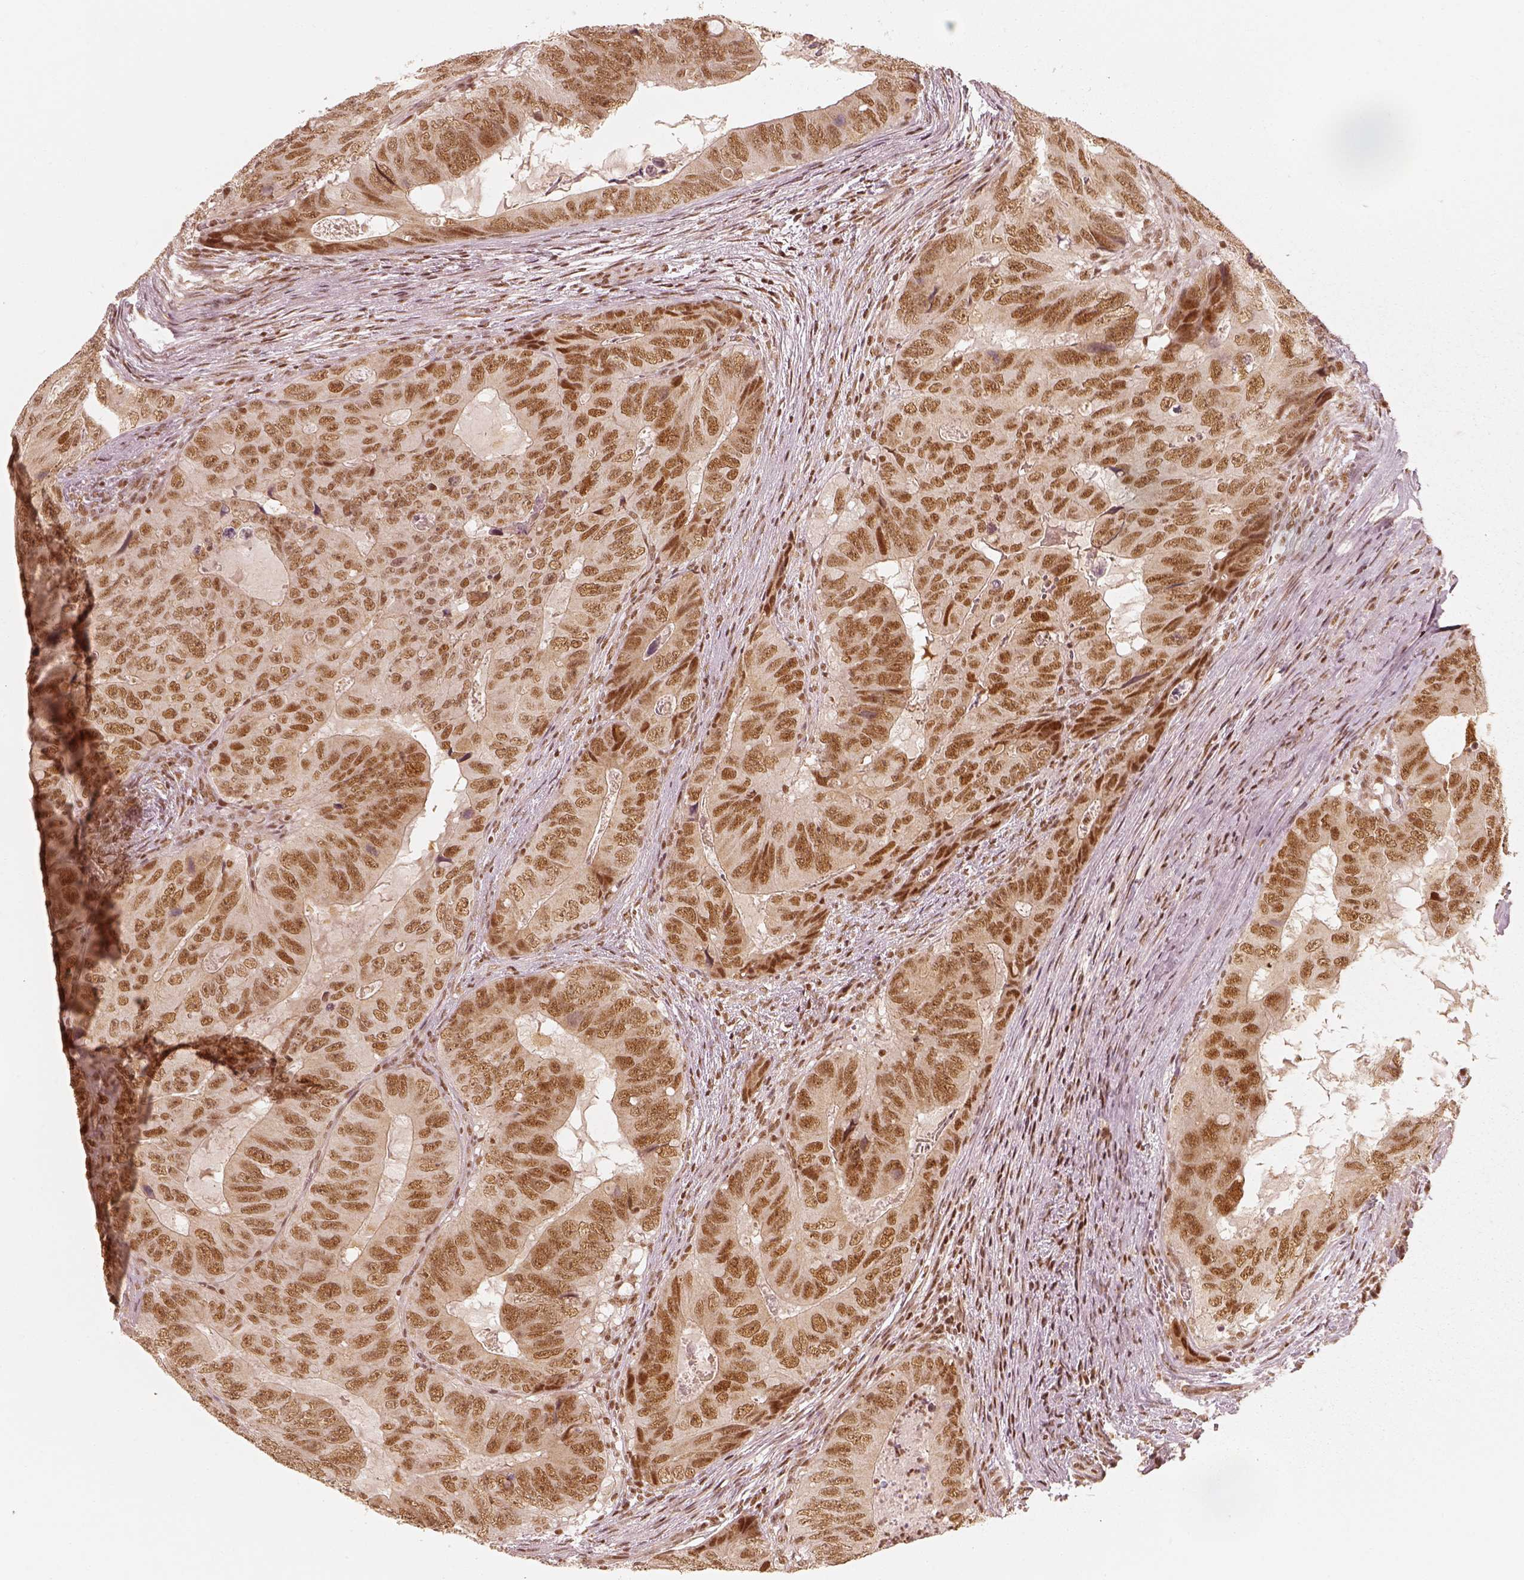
{"staining": {"intensity": "moderate", "quantity": ">75%", "location": "nuclear"}, "tissue": "colorectal cancer", "cell_type": "Tumor cells", "image_type": "cancer", "snomed": [{"axis": "morphology", "description": "Adenocarcinoma, NOS"}, {"axis": "topography", "description": "Colon"}], "caption": "Protein expression analysis of human colorectal cancer (adenocarcinoma) reveals moderate nuclear positivity in about >75% of tumor cells.", "gene": "GMEB2", "patient": {"sex": "male", "age": 79}}